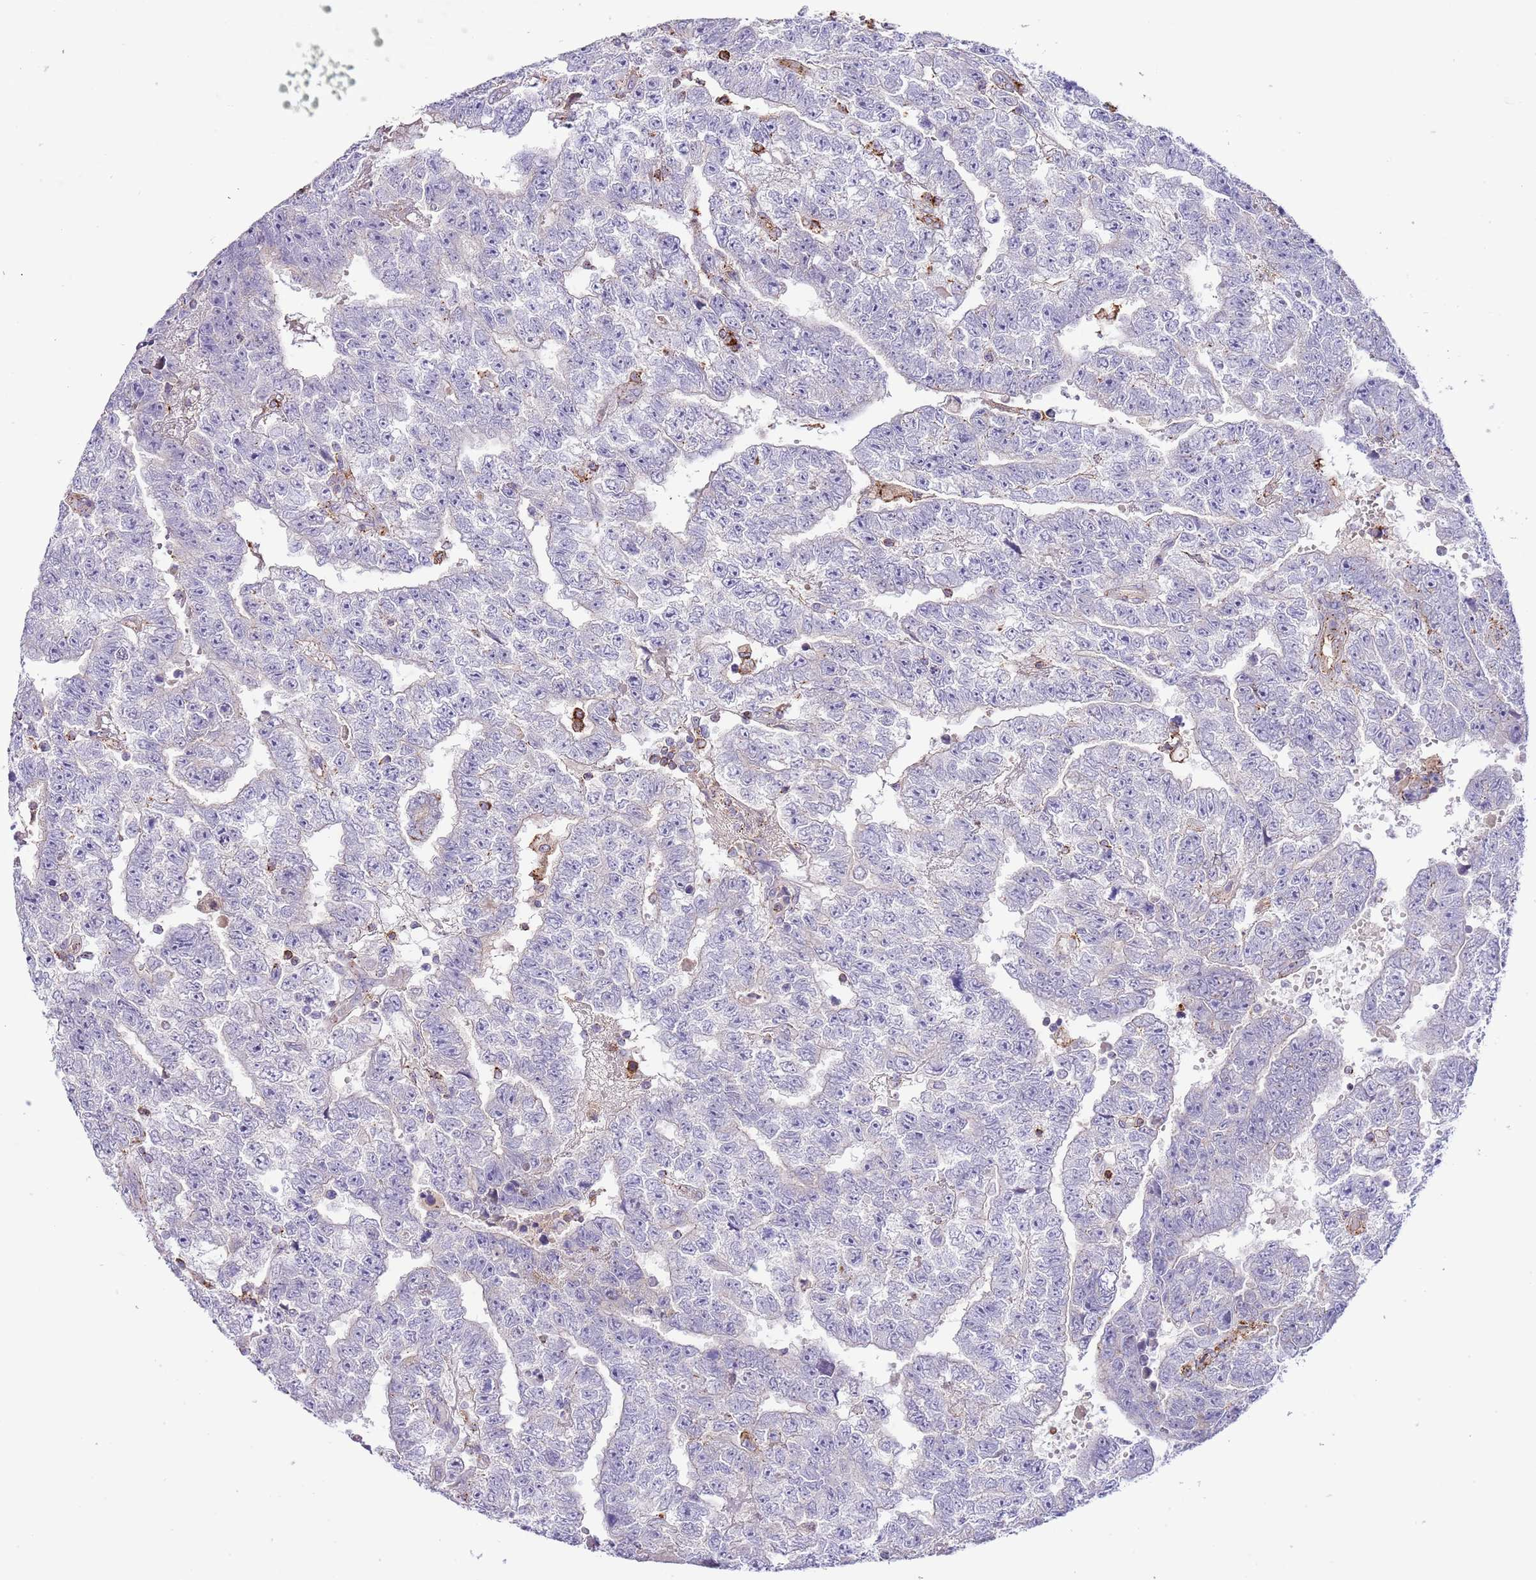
{"staining": {"intensity": "negative", "quantity": "none", "location": "none"}, "tissue": "testis cancer", "cell_type": "Tumor cells", "image_type": "cancer", "snomed": [{"axis": "morphology", "description": "Carcinoma, Embryonal, NOS"}, {"axis": "topography", "description": "Testis"}], "caption": "Protein analysis of testis cancer exhibits no significant staining in tumor cells.", "gene": "ABHD17A", "patient": {"sex": "male", "age": 25}}